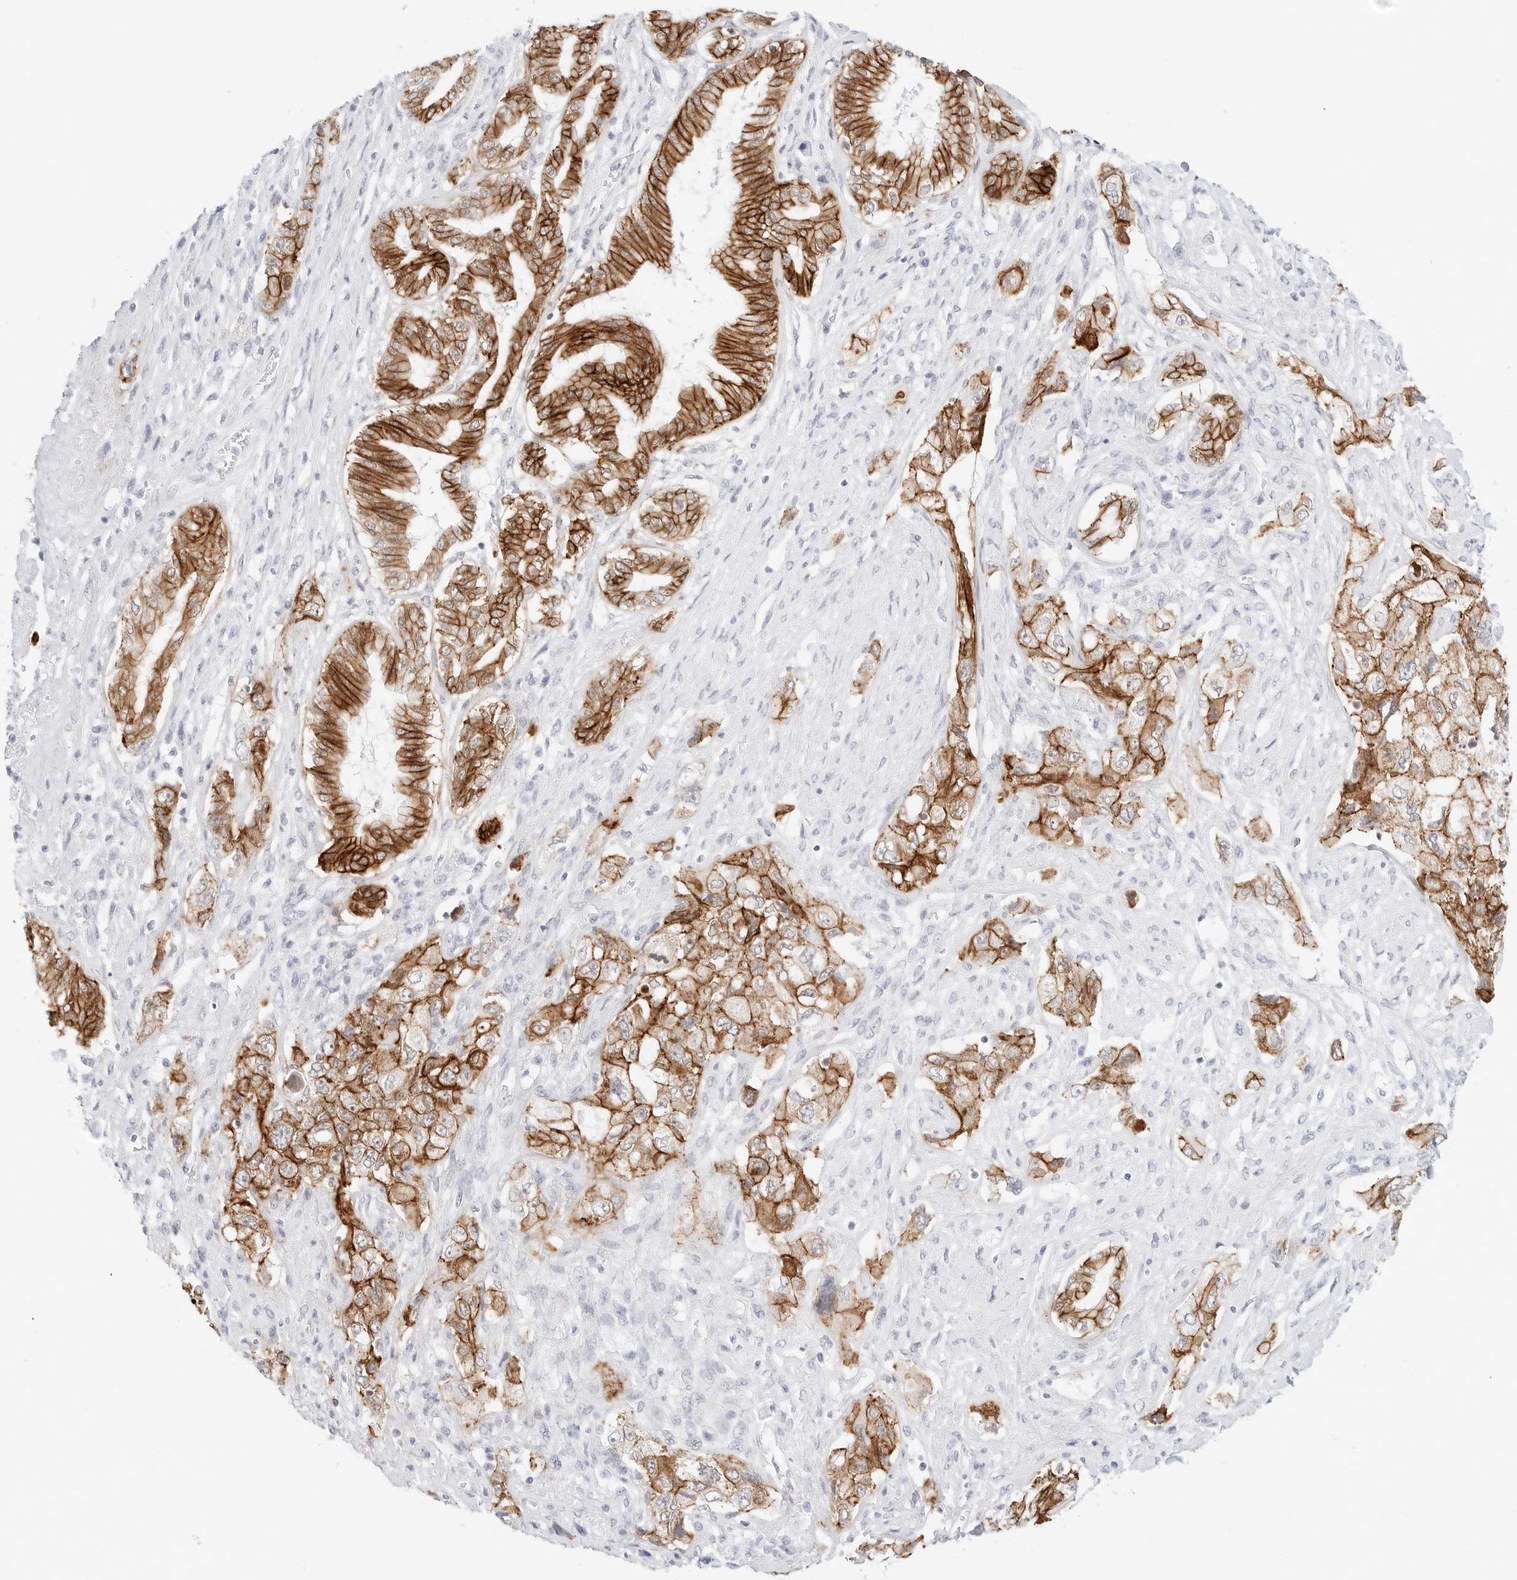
{"staining": {"intensity": "strong", "quantity": ">75%", "location": "cytoplasmic/membranous"}, "tissue": "pancreatic cancer", "cell_type": "Tumor cells", "image_type": "cancer", "snomed": [{"axis": "morphology", "description": "Adenocarcinoma, NOS"}, {"axis": "topography", "description": "Pancreas"}], "caption": "Protein analysis of adenocarcinoma (pancreatic) tissue reveals strong cytoplasmic/membranous positivity in about >75% of tumor cells. (DAB (3,3'-diaminobenzidine) IHC with brightfield microscopy, high magnification).", "gene": "CDH1", "patient": {"sex": "female", "age": 73}}